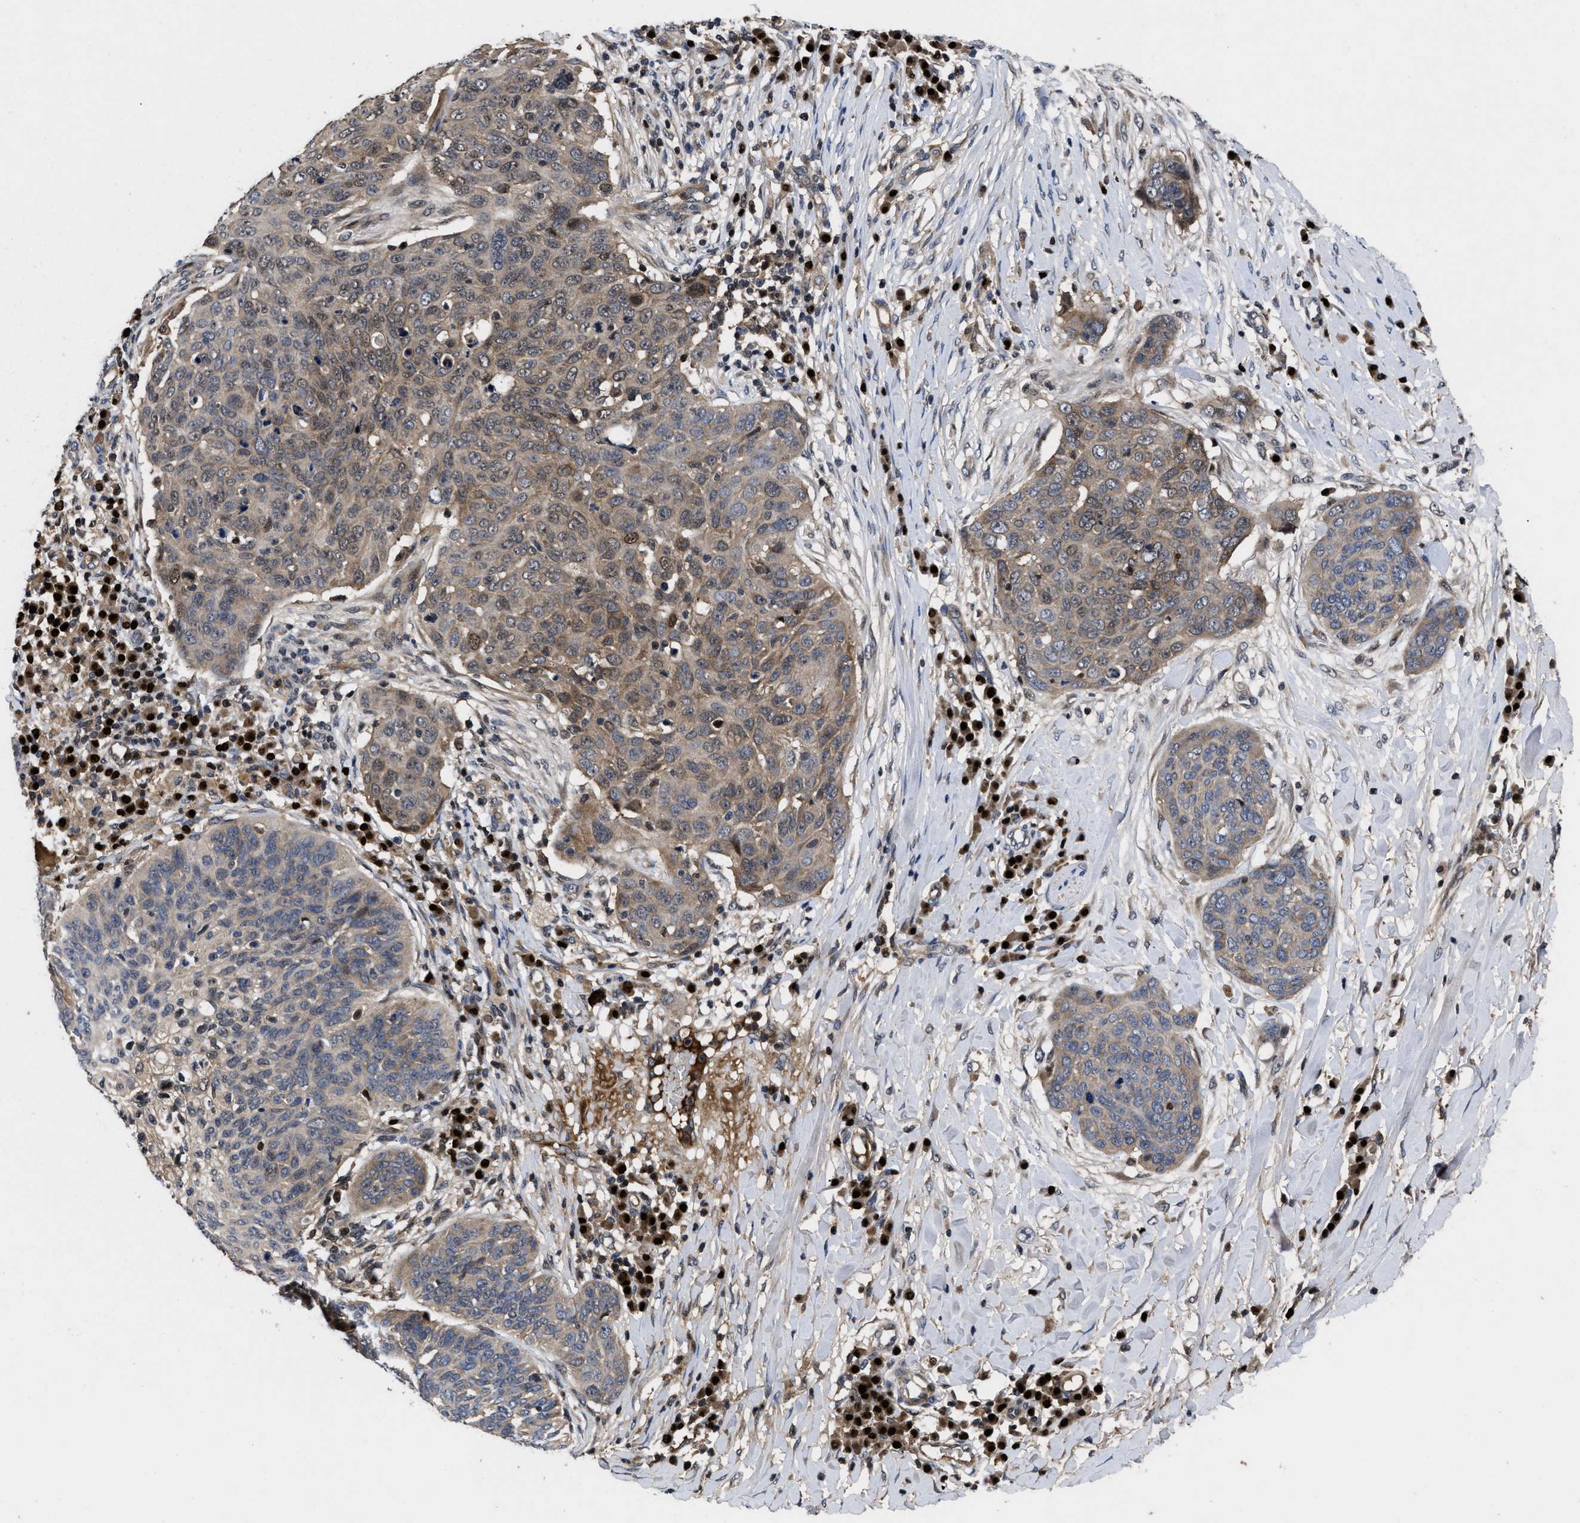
{"staining": {"intensity": "moderate", "quantity": ">75%", "location": "cytoplasmic/membranous,nuclear"}, "tissue": "skin cancer", "cell_type": "Tumor cells", "image_type": "cancer", "snomed": [{"axis": "morphology", "description": "Squamous cell carcinoma in situ, NOS"}, {"axis": "morphology", "description": "Squamous cell carcinoma, NOS"}, {"axis": "topography", "description": "Skin"}], "caption": "The immunohistochemical stain shows moderate cytoplasmic/membranous and nuclear positivity in tumor cells of skin squamous cell carcinoma in situ tissue.", "gene": "FAM200A", "patient": {"sex": "male", "age": 93}}